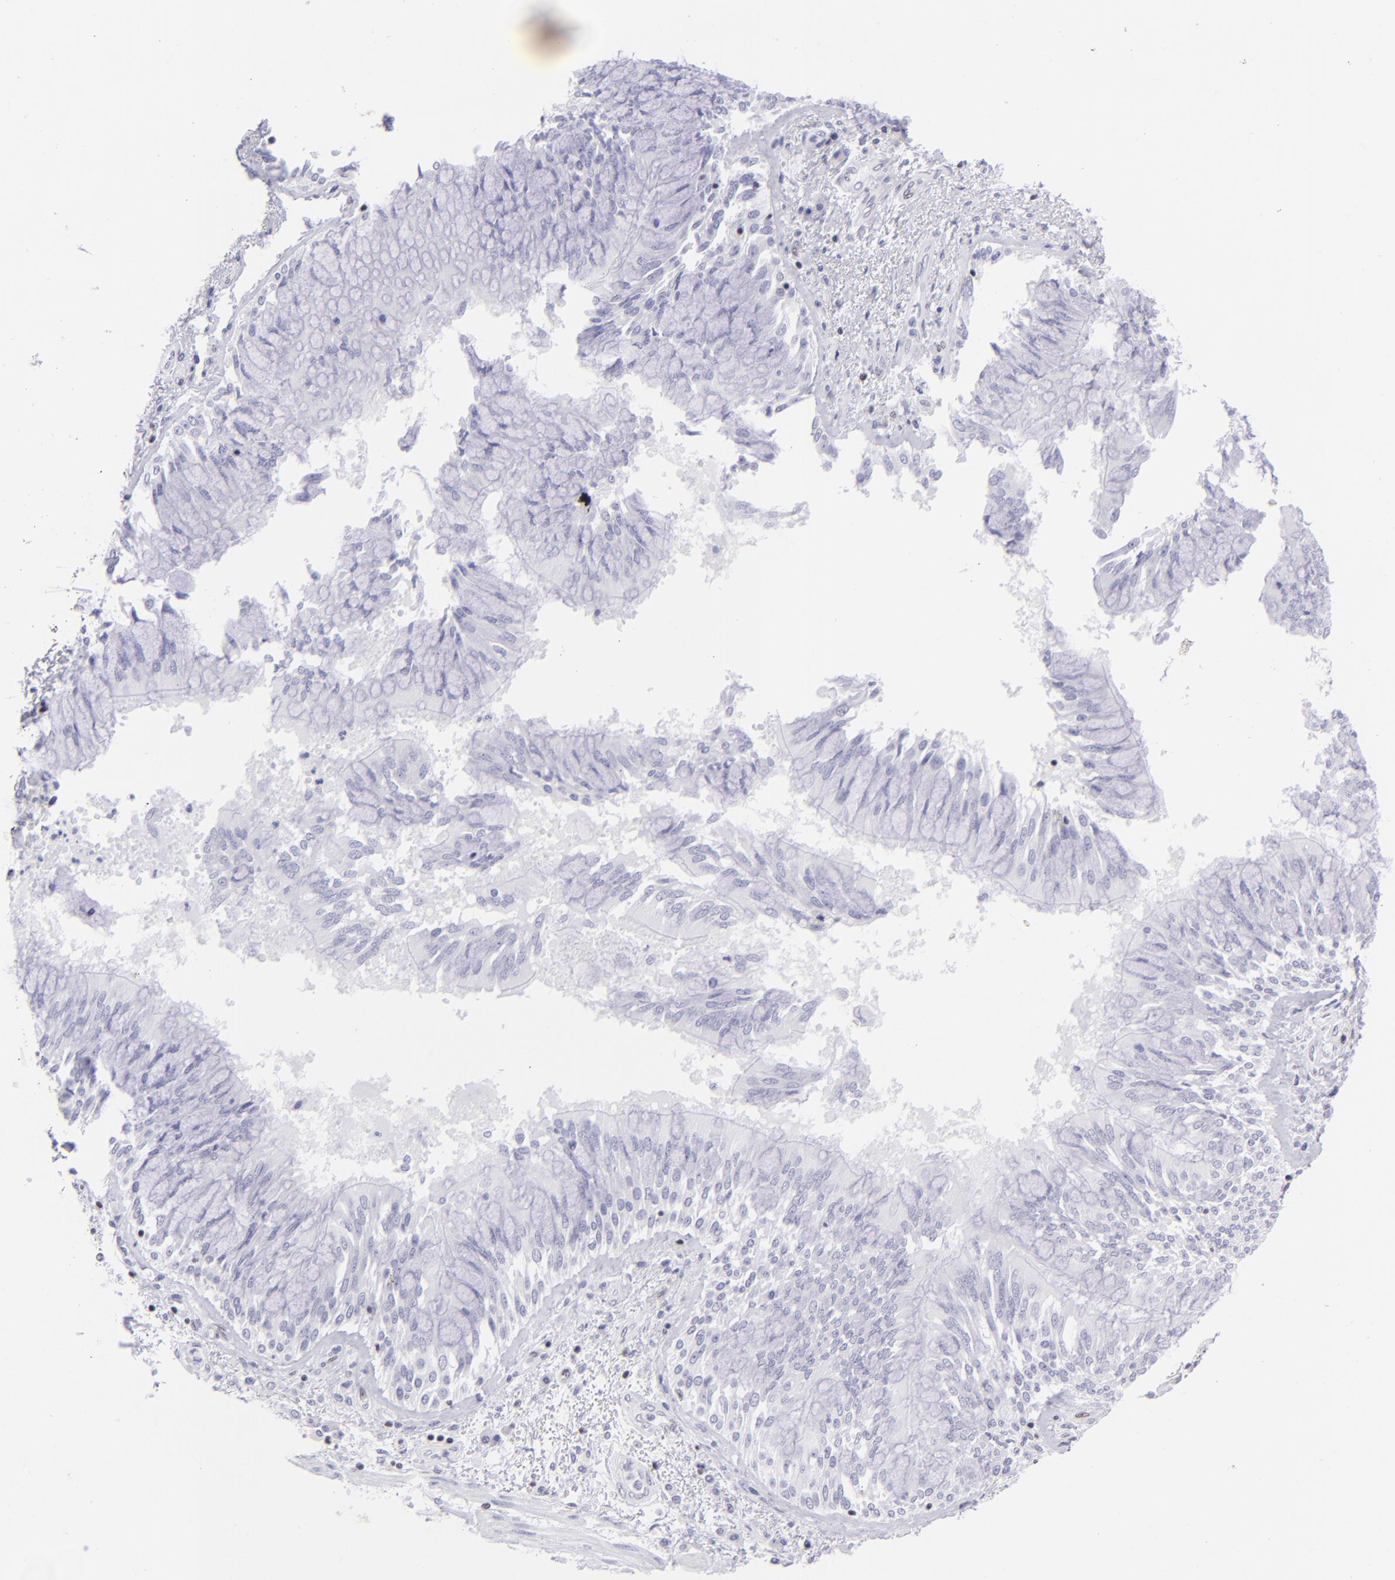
{"staining": {"intensity": "negative", "quantity": "none", "location": "none"}, "tissue": "bronchus", "cell_type": "Respiratory epithelial cells", "image_type": "normal", "snomed": [{"axis": "morphology", "description": "Normal tissue, NOS"}, {"axis": "topography", "description": "Cartilage tissue"}, {"axis": "topography", "description": "Bronchus"}, {"axis": "topography", "description": "Lung"}, {"axis": "topography", "description": "Peripheral nerve tissue"}], "caption": "Bronchus stained for a protein using IHC demonstrates no expression respiratory epithelial cells.", "gene": "ETS1", "patient": {"sex": "female", "age": 49}}